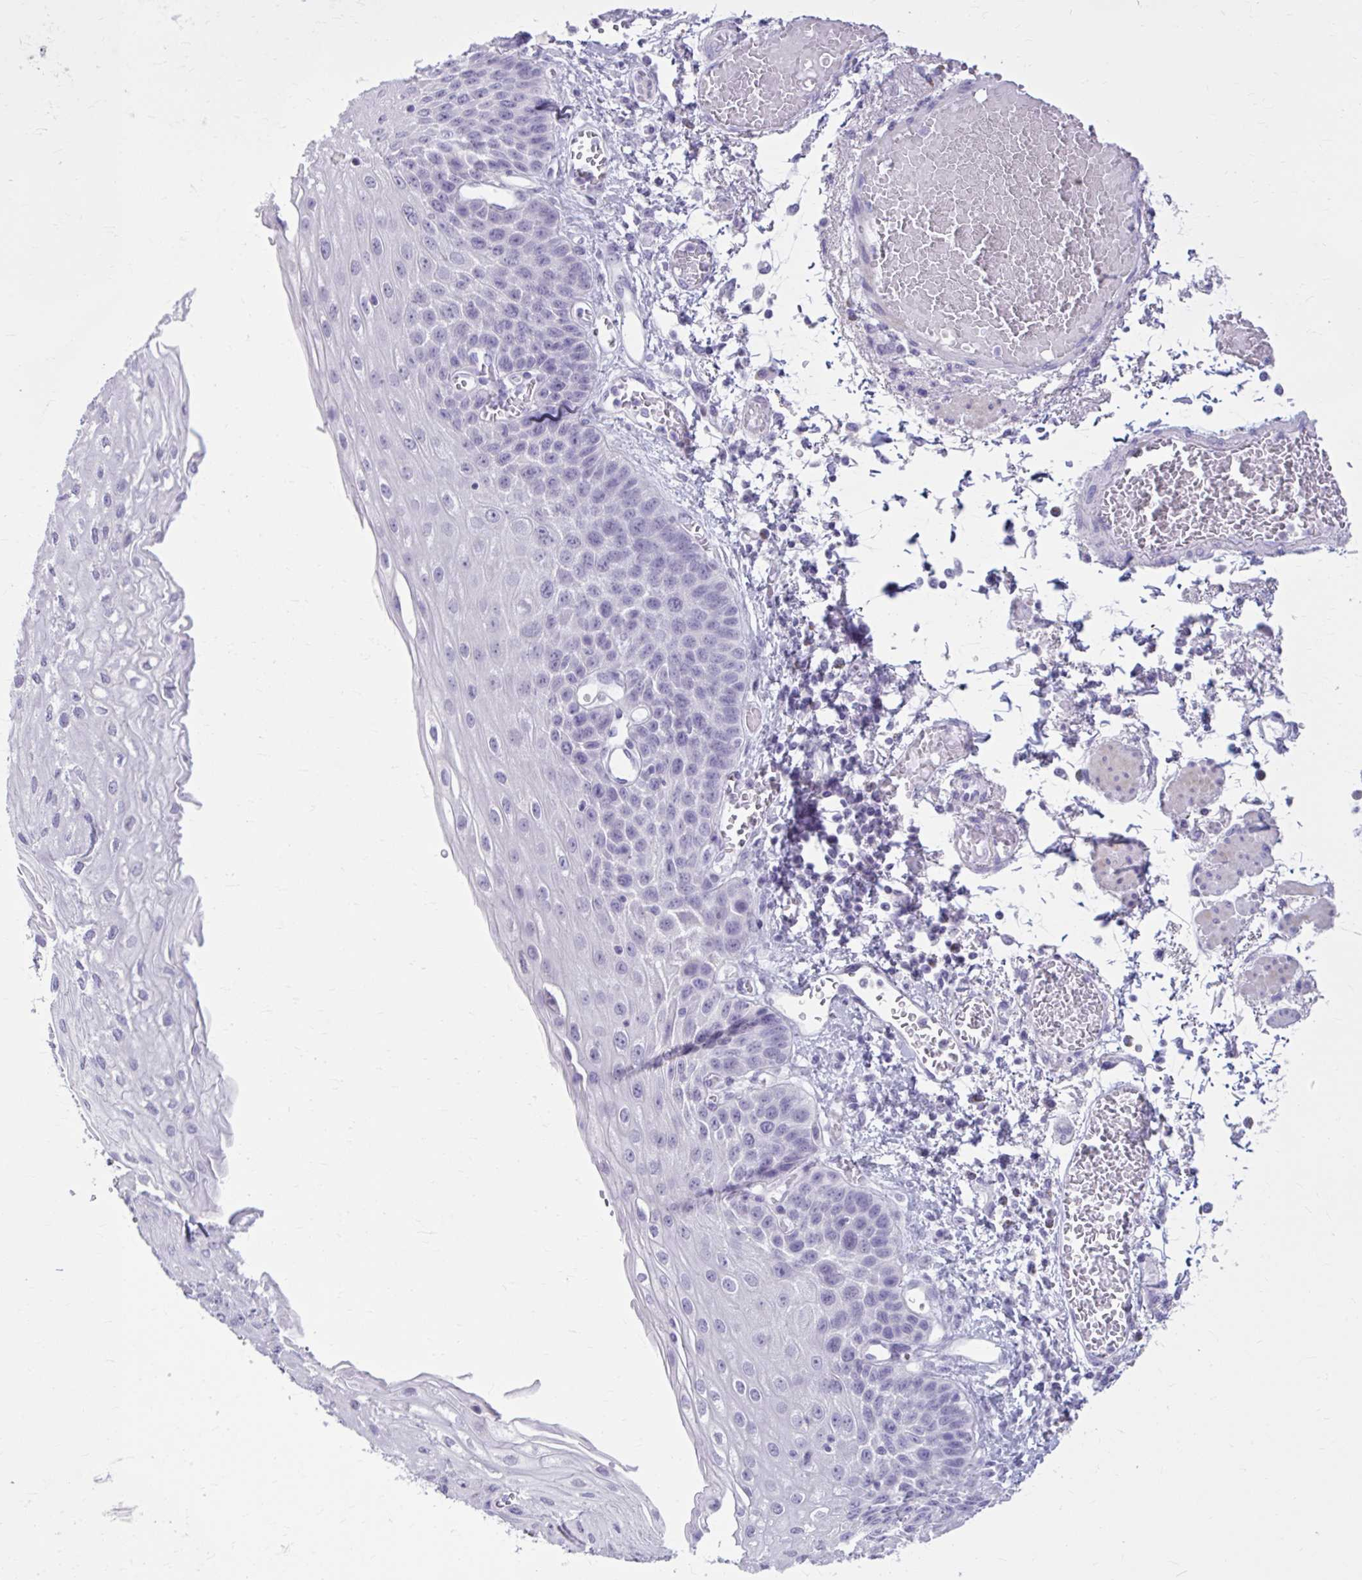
{"staining": {"intensity": "negative", "quantity": "none", "location": "none"}, "tissue": "esophagus", "cell_type": "Squamous epithelial cells", "image_type": "normal", "snomed": [{"axis": "morphology", "description": "Normal tissue, NOS"}, {"axis": "morphology", "description": "Adenocarcinoma, NOS"}, {"axis": "topography", "description": "Esophagus"}], "caption": "Protein analysis of normal esophagus reveals no significant staining in squamous epithelial cells.", "gene": "OR4B1", "patient": {"sex": "male", "age": 81}}